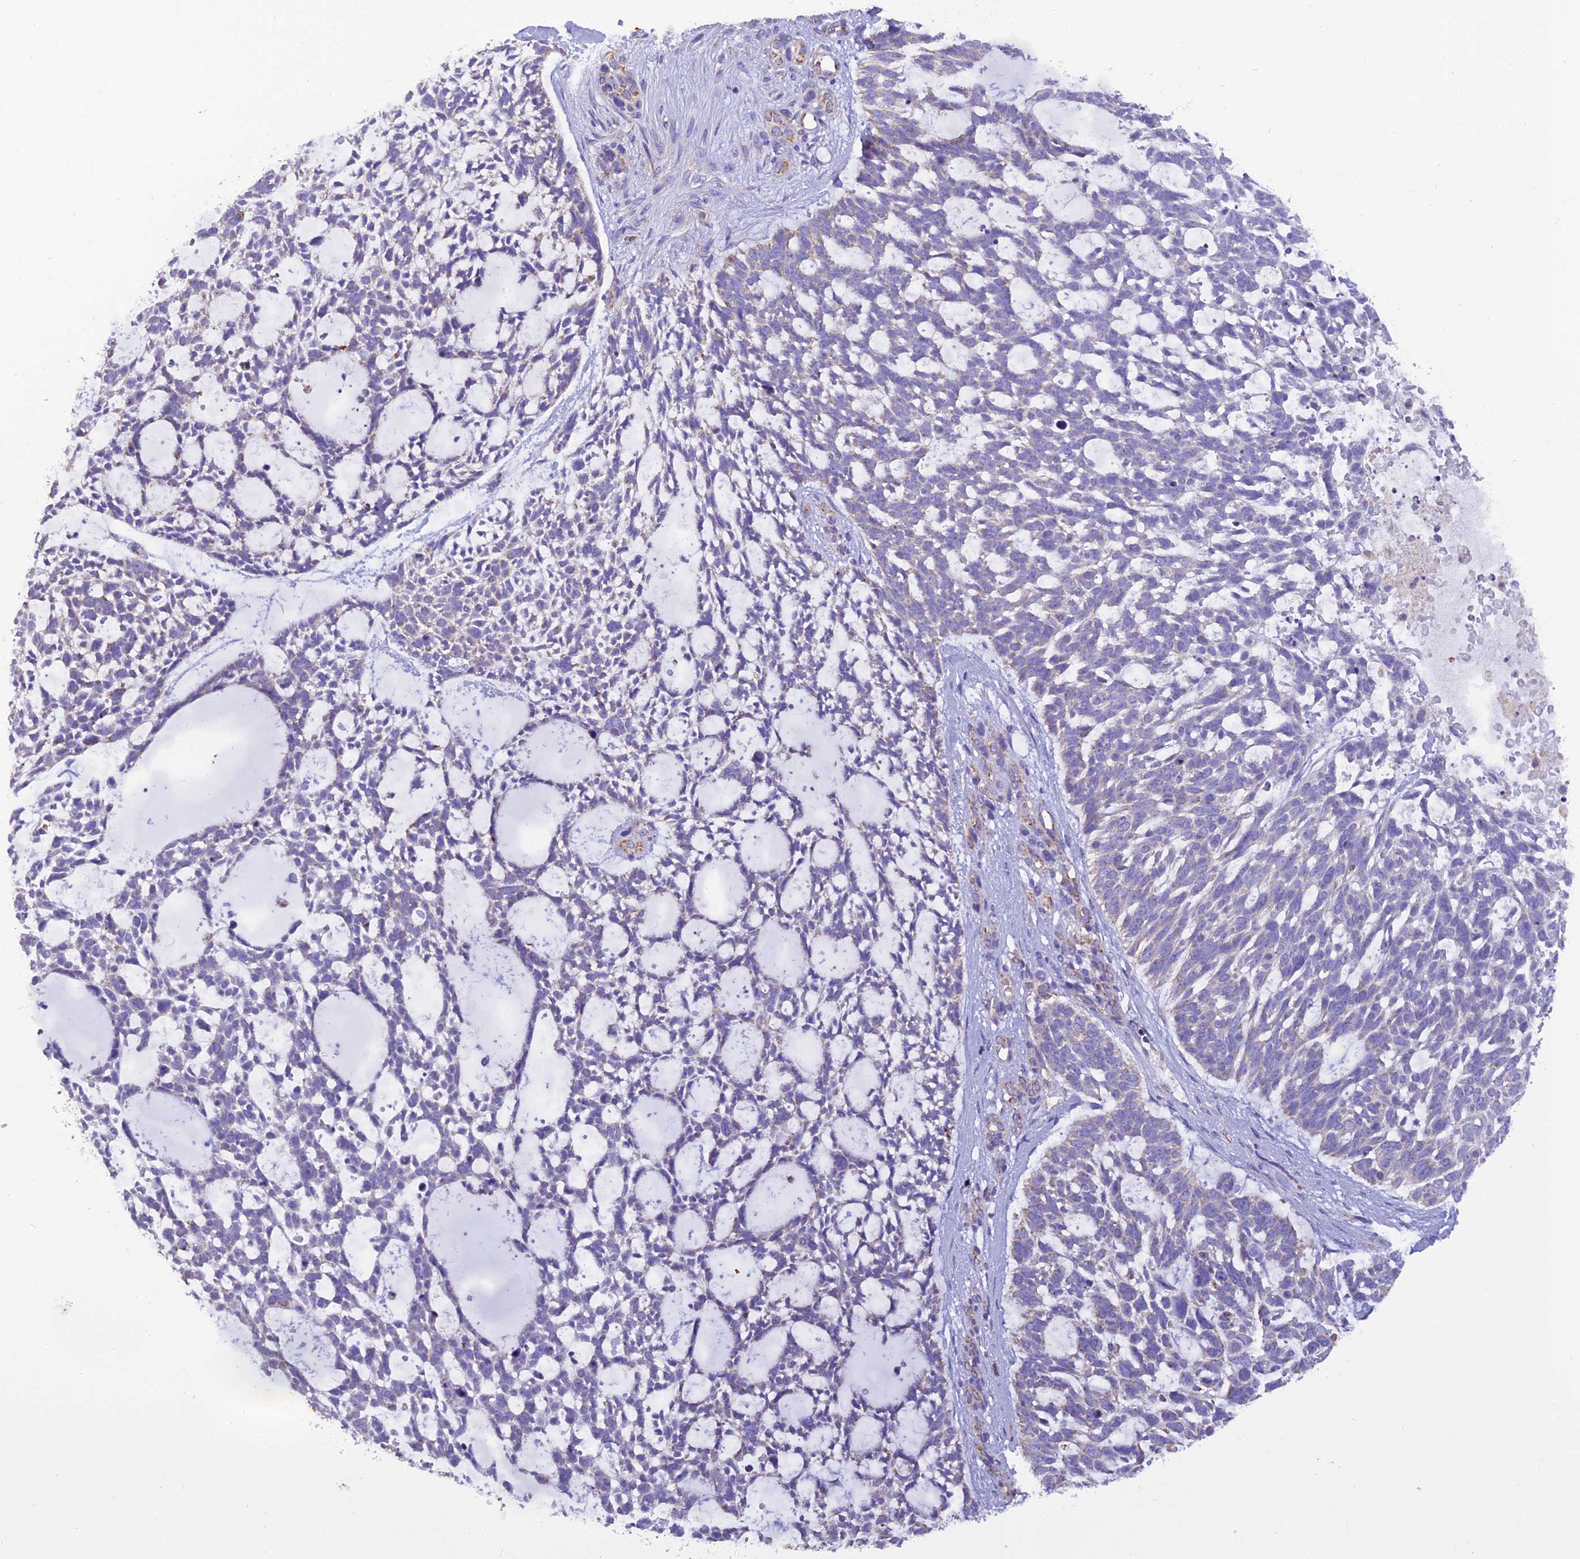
{"staining": {"intensity": "weak", "quantity": "<25%", "location": "cytoplasmic/membranous"}, "tissue": "skin cancer", "cell_type": "Tumor cells", "image_type": "cancer", "snomed": [{"axis": "morphology", "description": "Basal cell carcinoma"}, {"axis": "topography", "description": "Skin"}], "caption": "An immunohistochemistry (IHC) photomicrograph of basal cell carcinoma (skin) is shown. There is no staining in tumor cells of basal cell carcinoma (skin). (IHC, brightfield microscopy, high magnification).", "gene": "GPD1", "patient": {"sex": "male", "age": 88}}